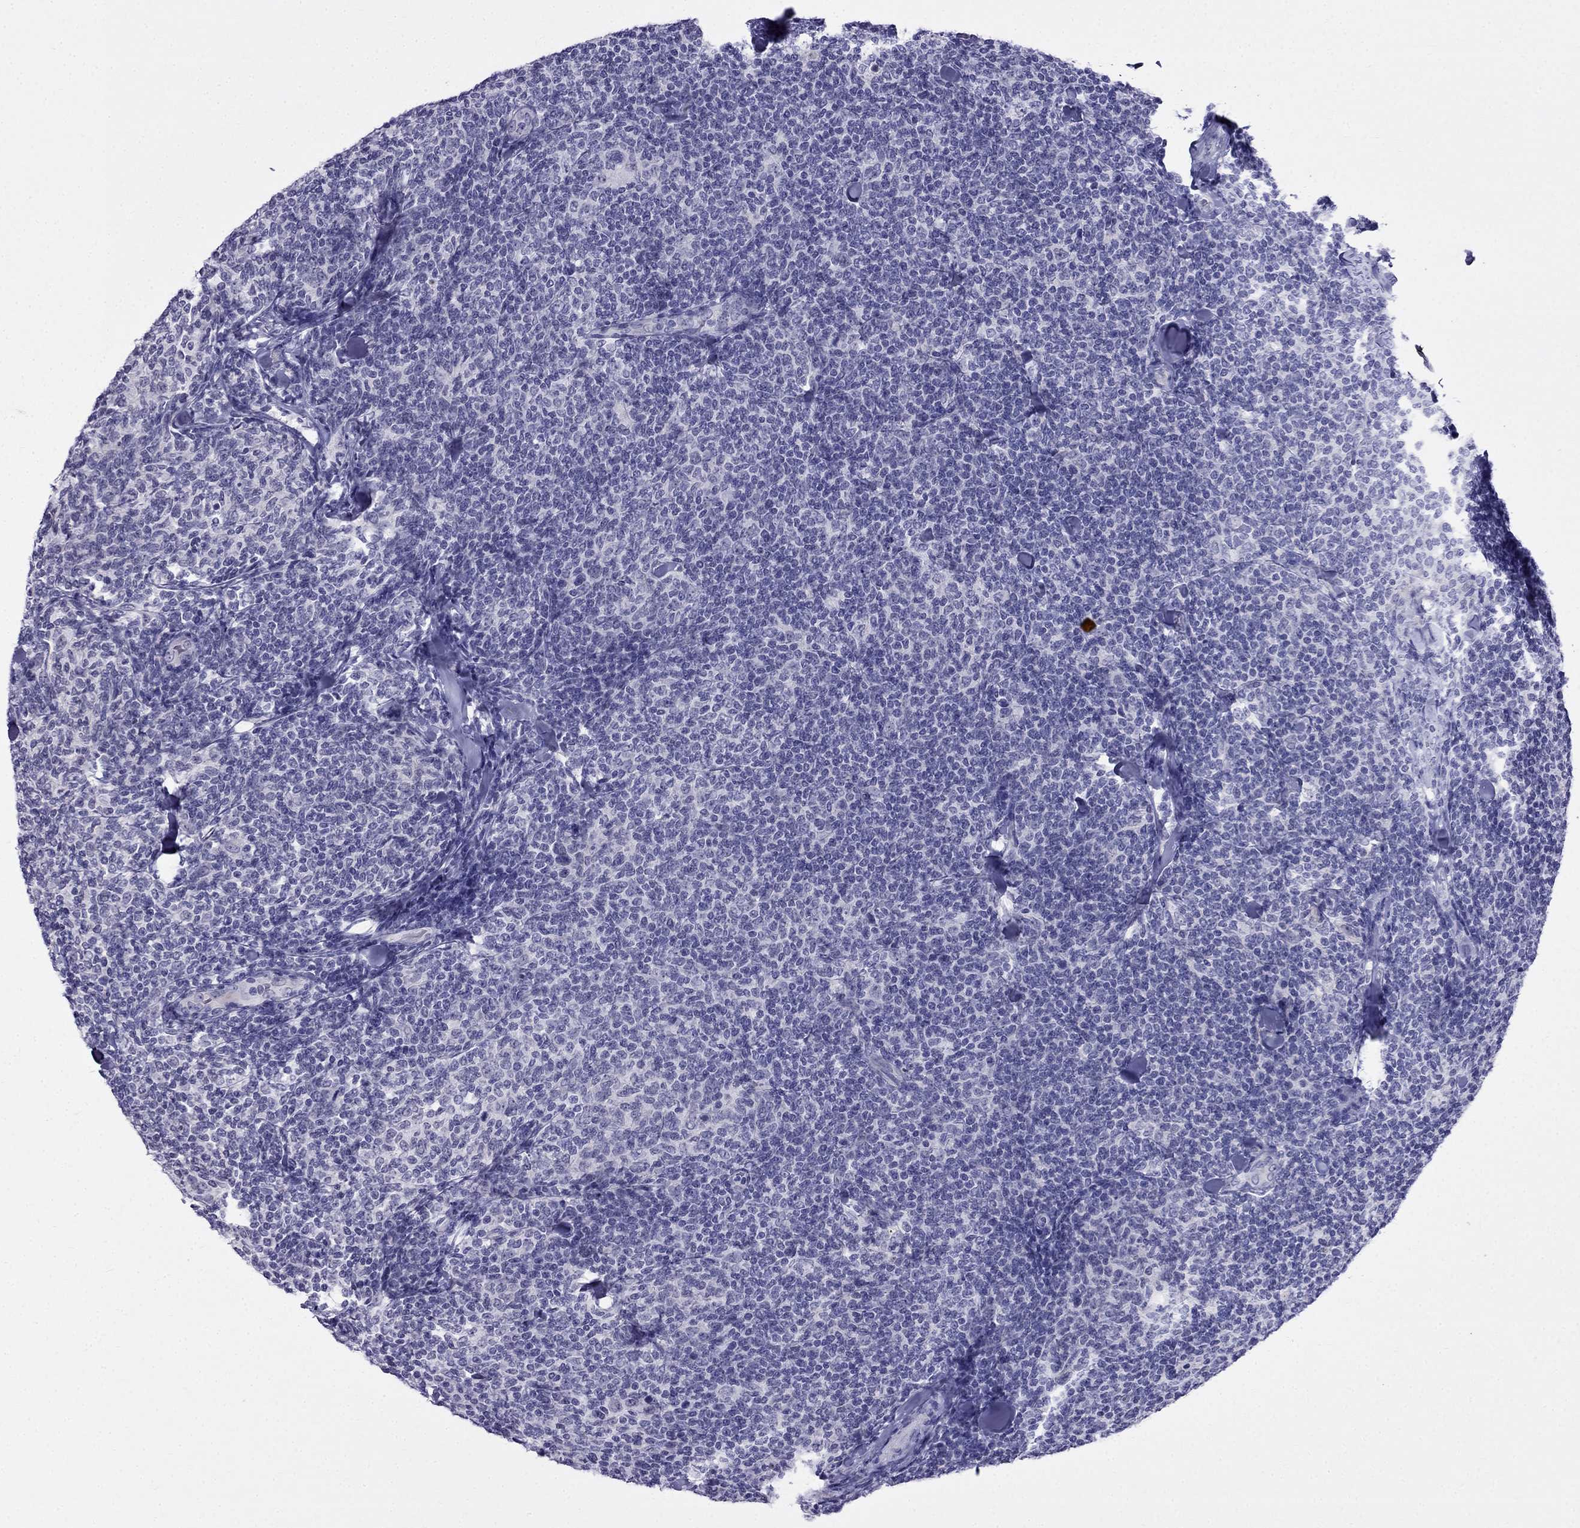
{"staining": {"intensity": "negative", "quantity": "none", "location": "none"}, "tissue": "lymphoma", "cell_type": "Tumor cells", "image_type": "cancer", "snomed": [{"axis": "morphology", "description": "Malignant lymphoma, non-Hodgkin's type, Low grade"}, {"axis": "topography", "description": "Lymph node"}], "caption": "Immunohistochemistry micrograph of low-grade malignant lymphoma, non-Hodgkin's type stained for a protein (brown), which exhibits no positivity in tumor cells.", "gene": "MGP", "patient": {"sex": "female", "age": 56}}